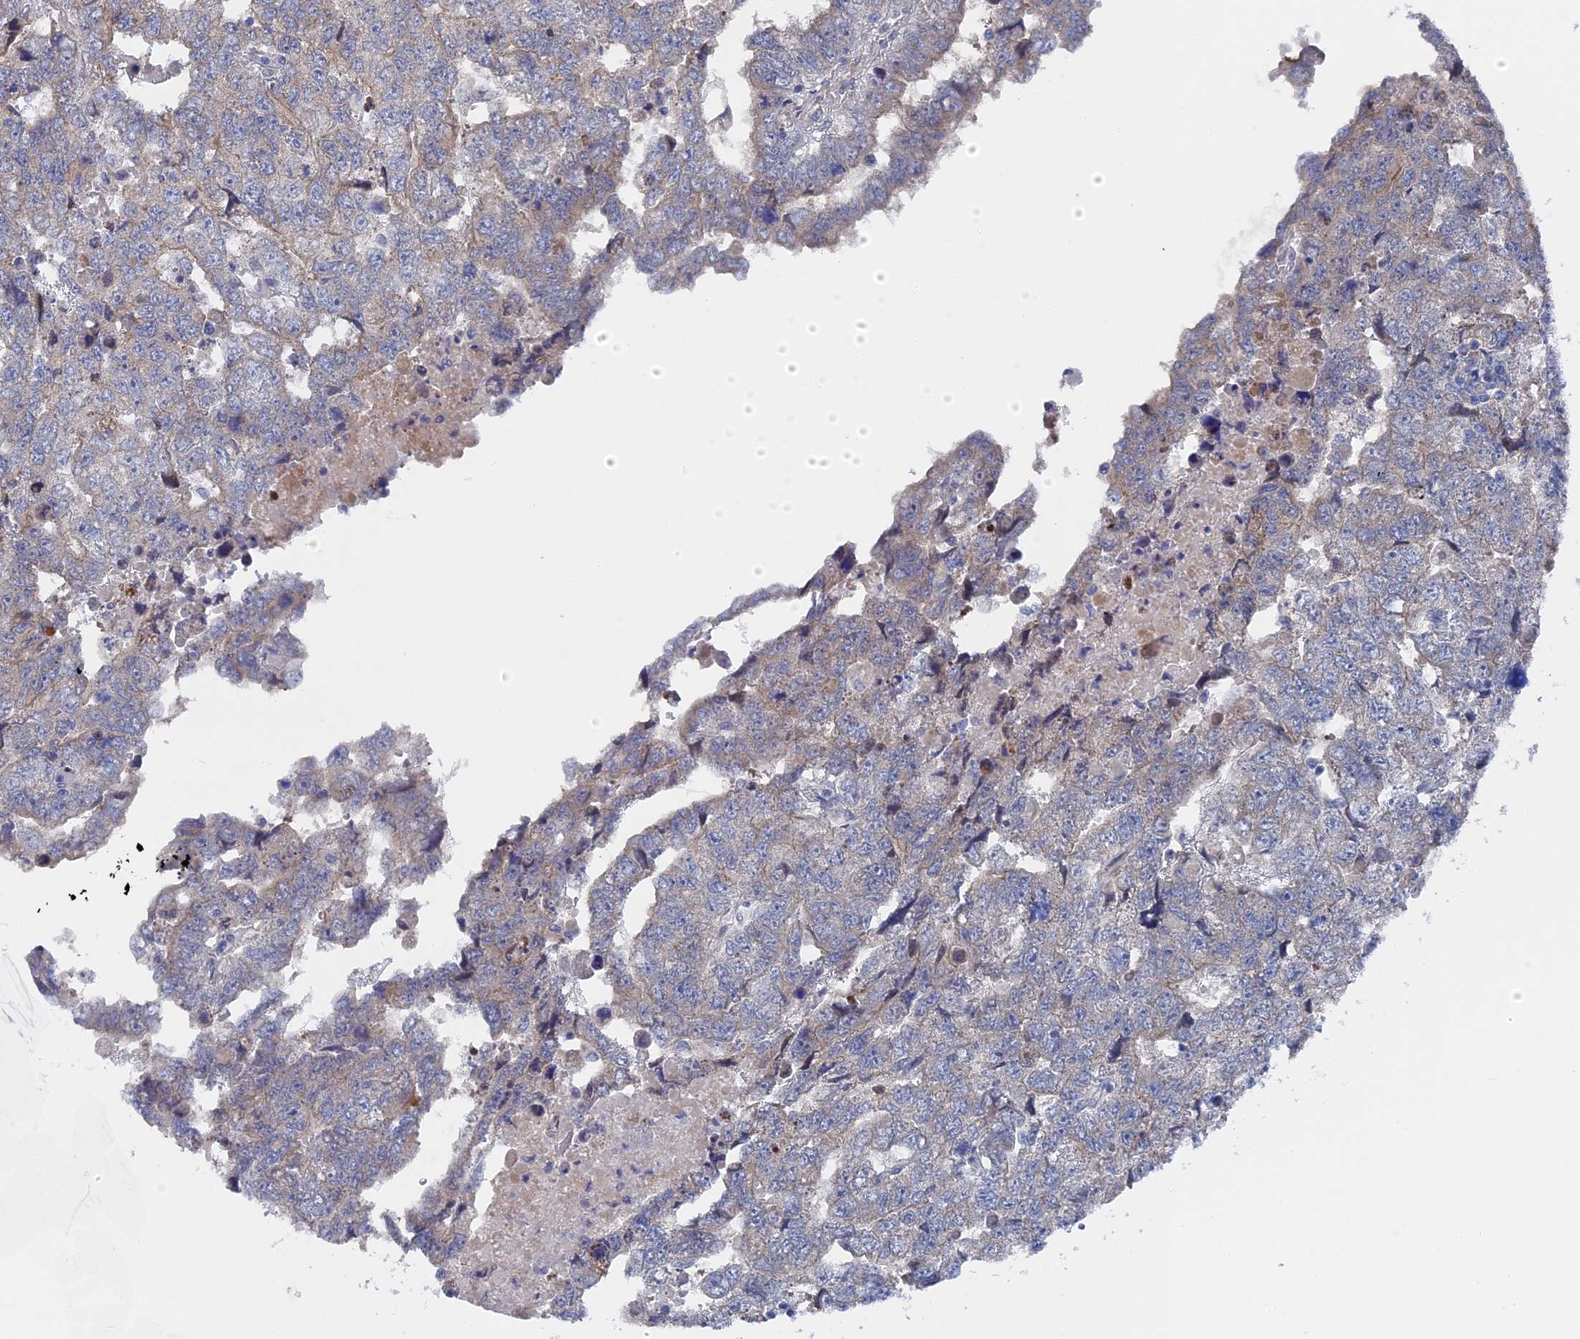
{"staining": {"intensity": "weak", "quantity": "<25%", "location": "cytoplasmic/membranous"}, "tissue": "testis cancer", "cell_type": "Tumor cells", "image_type": "cancer", "snomed": [{"axis": "morphology", "description": "Carcinoma, Embryonal, NOS"}, {"axis": "topography", "description": "Testis"}], "caption": "Testis cancer (embryonal carcinoma) was stained to show a protein in brown. There is no significant staining in tumor cells. (Brightfield microscopy of DAB immunohistochemistry at high magnification).", "gene": "TMEM161A", "patient": {"sex": "male", "age": 36}}